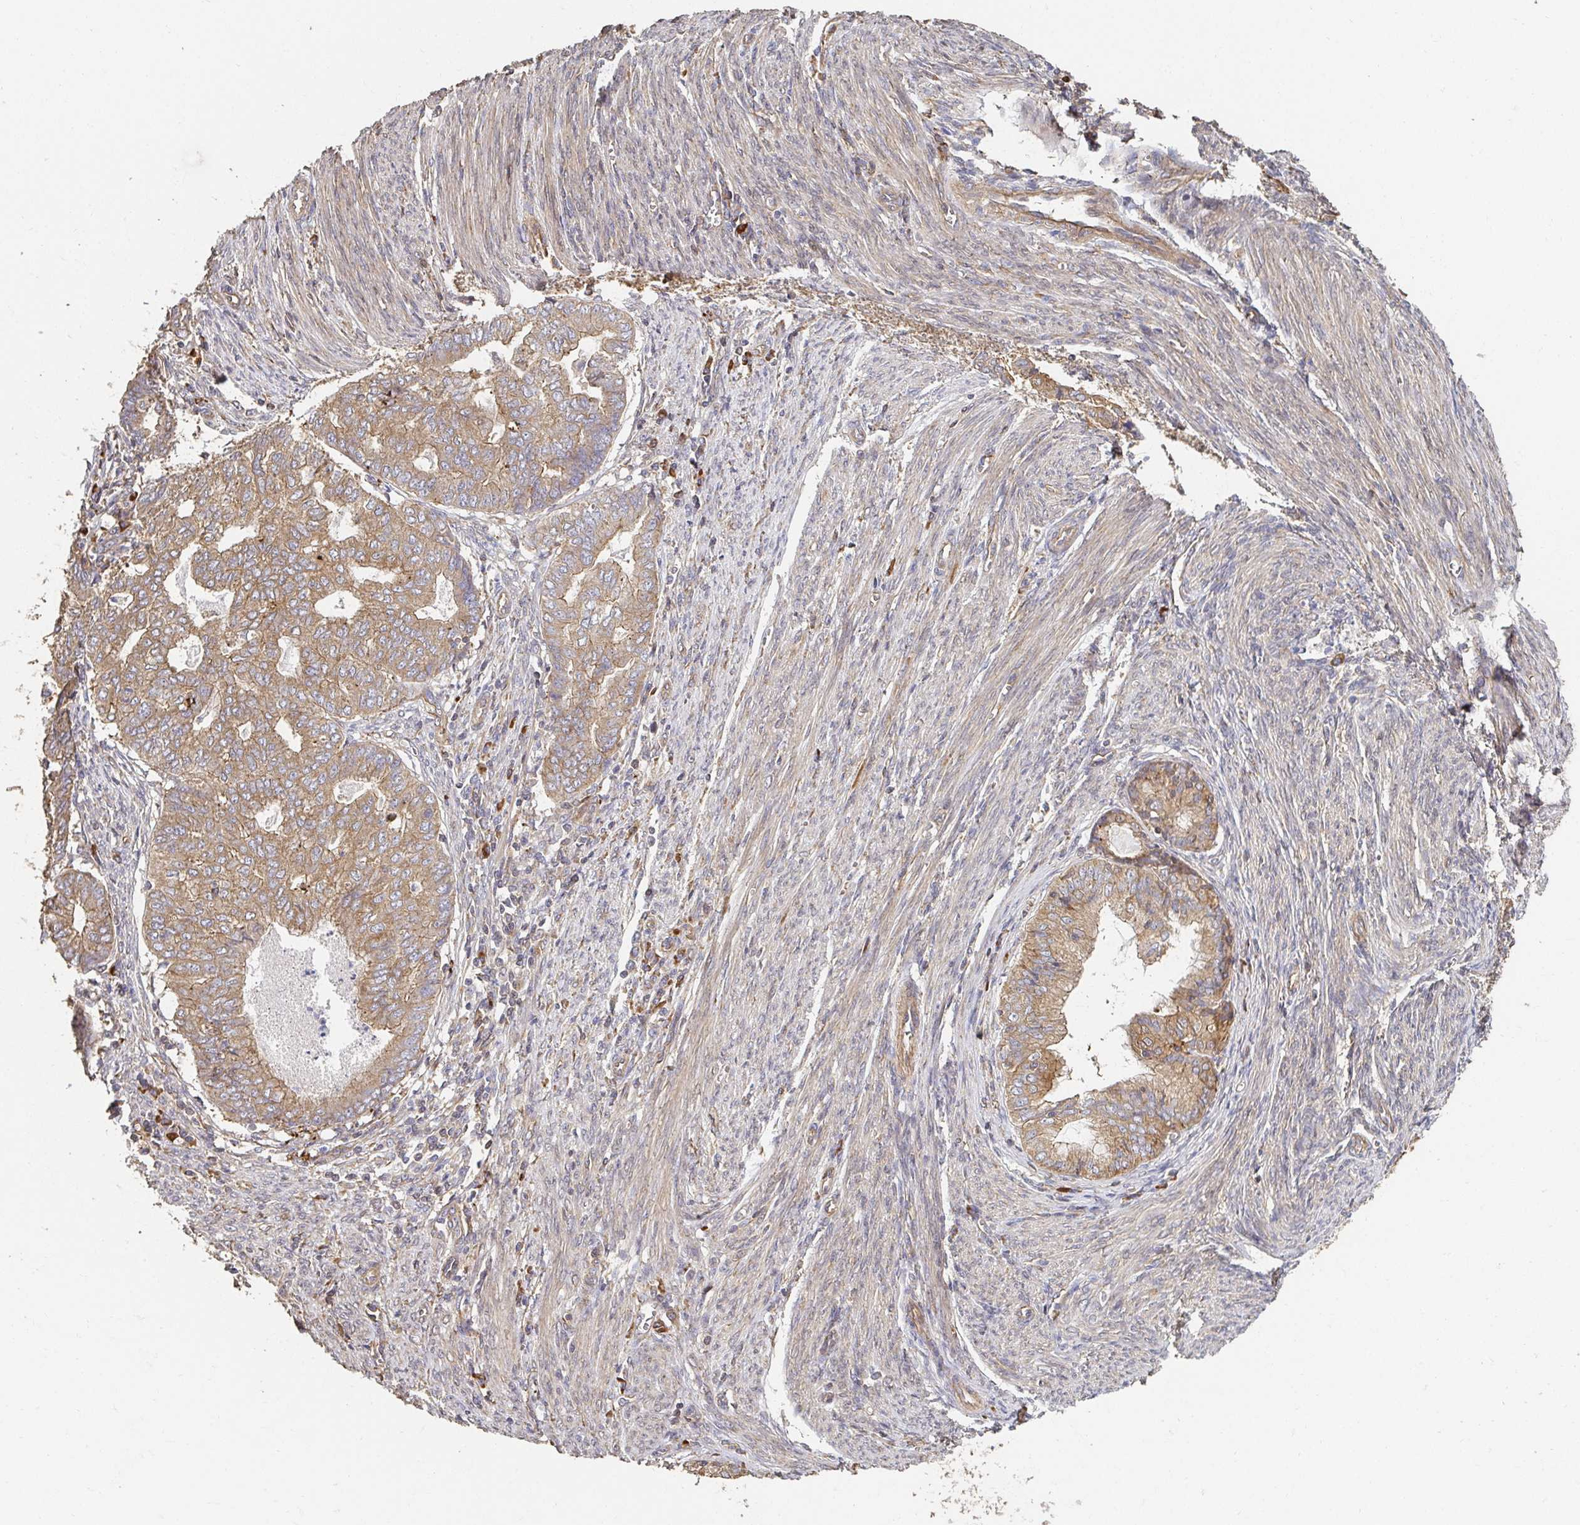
{"staining": {"intensity": "moderate", "quantity": ">75%", "location": "cytoplasmic/membranous"}, "tissue": "endometrial cancer", "cell_type": "Tumor cells", "image_type": "cancer", "snomed": [{"axis": "morphology", "description": "Adenocarcinoma, NOS"}, {"axis": "topography", "description": "Endometrium"}], "caption": "Moderate cytoplasmic/membranous protein positivity is appreciated in approximately >75% of tumor cells in endometrial adenocarcinoma.", "gene": "APBB1", "patient": {"sex": "female", "age": 79}}